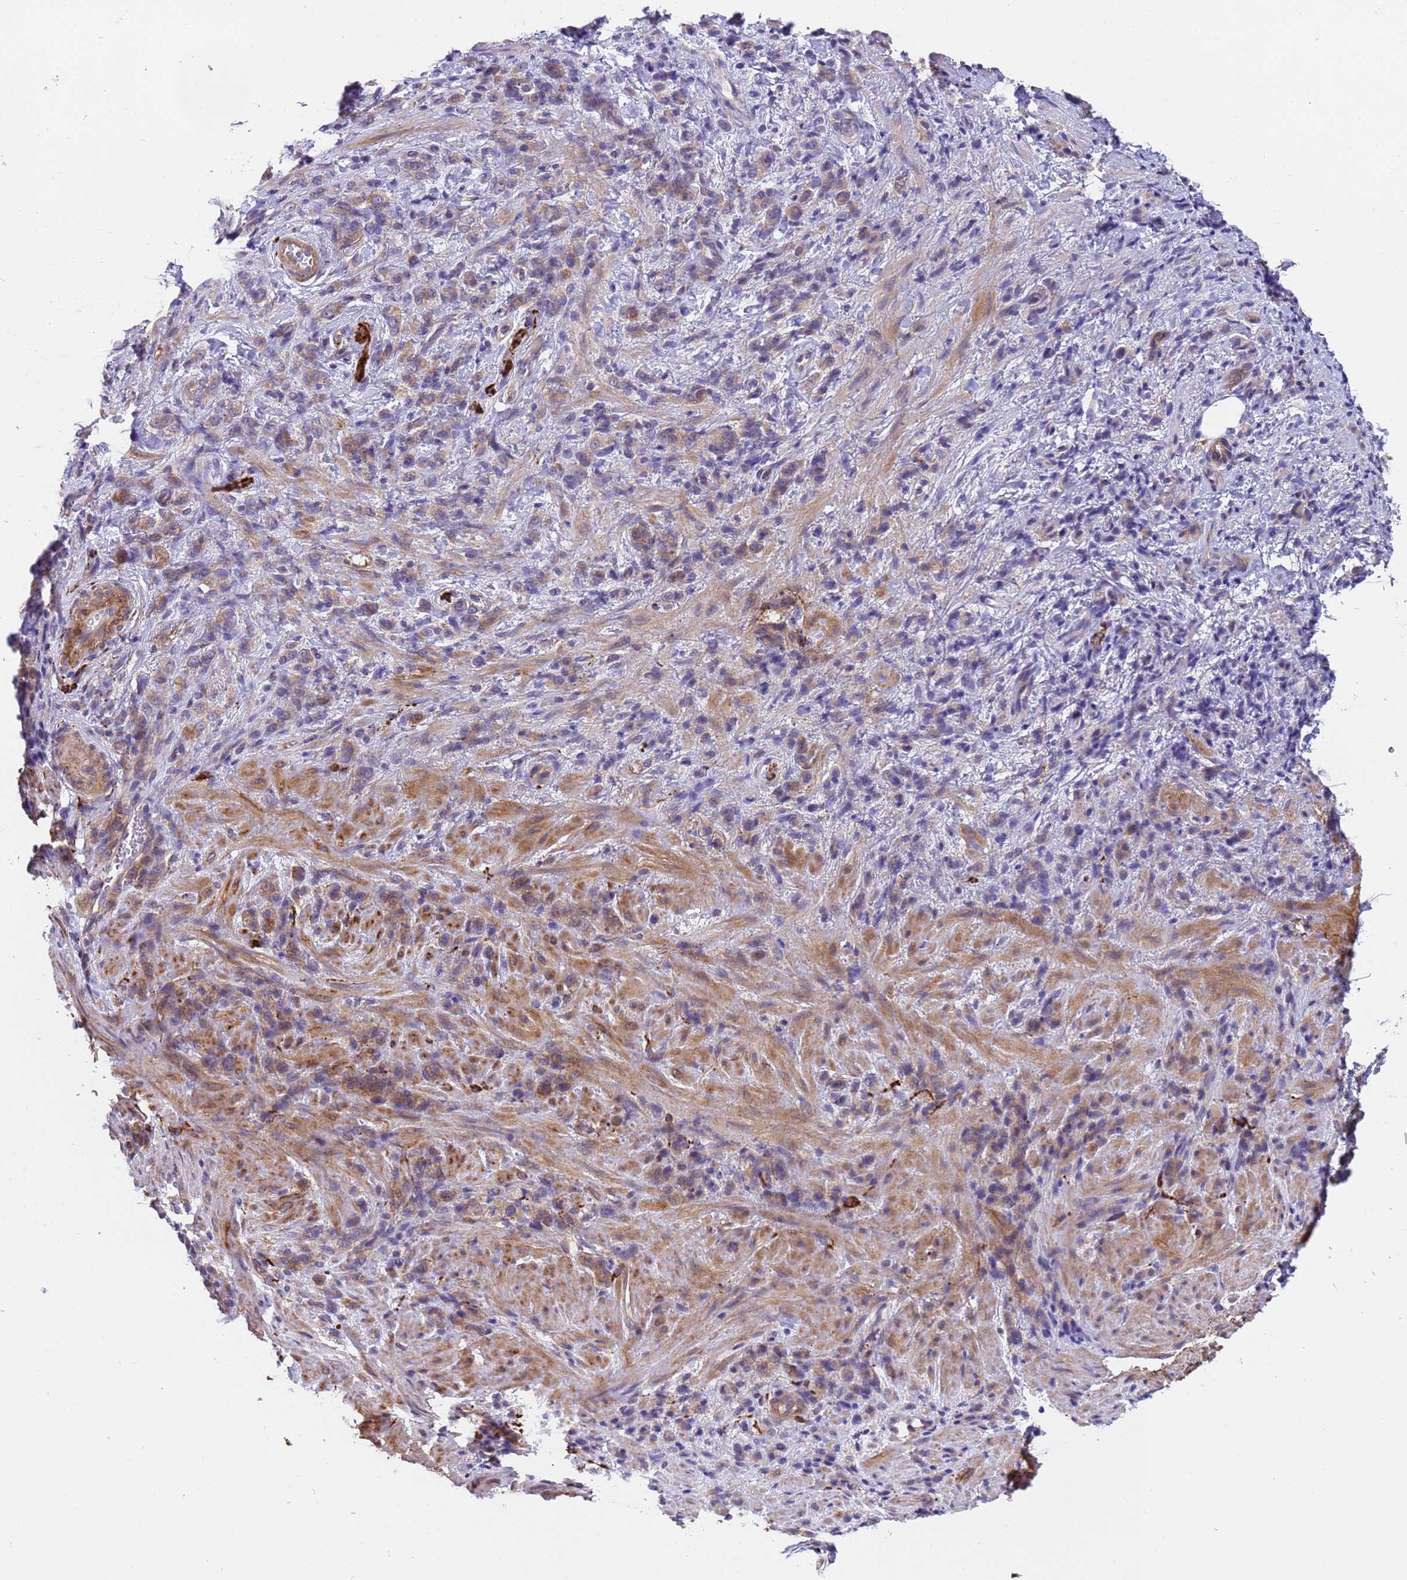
{"staining": {"intensity": "moderate", "quantity": "25%-75%", "location": "cytoplasmic/membranous"}, "tissue": "stomach cancer", "cell_type": "Tumor cells", "image_type": "cancer", "snomed": [{"axis": "morphology", "description": "Adenocarcinoma, NOS"}, {"axis": "topography", "description": "Stomach"}], "caption": "Brown immunohistochemical staining in human stomach cancer (adenocarcinoma) exhibits moderate cytoplasmic/membranous staining in about 25%-75% of tumor cells.", "gene": "PAQR7", "patient": {"sex": "male", "age": 77}}